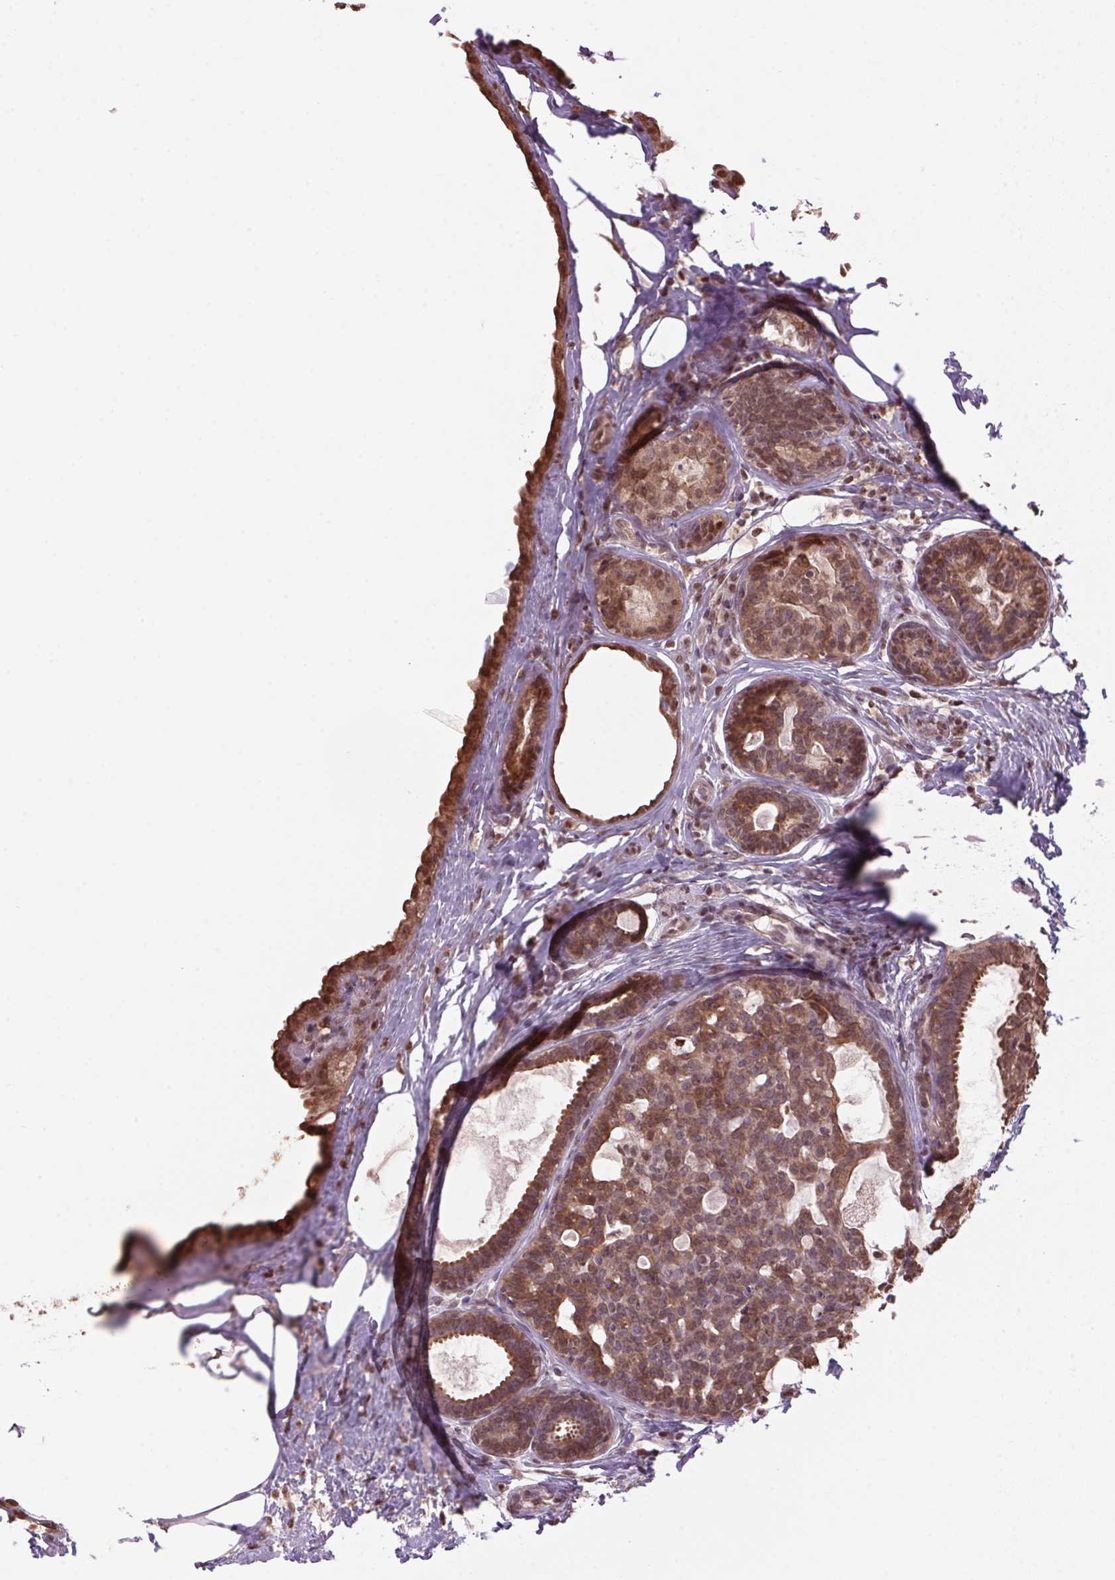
{"staining": {"intensity": "moderate", "quantity": ">75%", "location": "cytoplasmic/membranous,nuclear"}, "tissue": "breast cancer", "cell_type": "Tumor cells", "image_type": "cancer", "snomed": [{"axis": "morphology", "description": "Duct carcinoma"}, {"axis": "topography", "description": "Breast"}], "caption": "An immunohistochemistry photomicrograph of tumor tissue is shown. Protein staining in brown labels moderate cytoplasmic/membranous and nuclear positivity in infiltrating ductal carcinoma (breast) within tumor cells.", "gene": "VWA3B", "patient": {"sex": "female", "age": 59}}